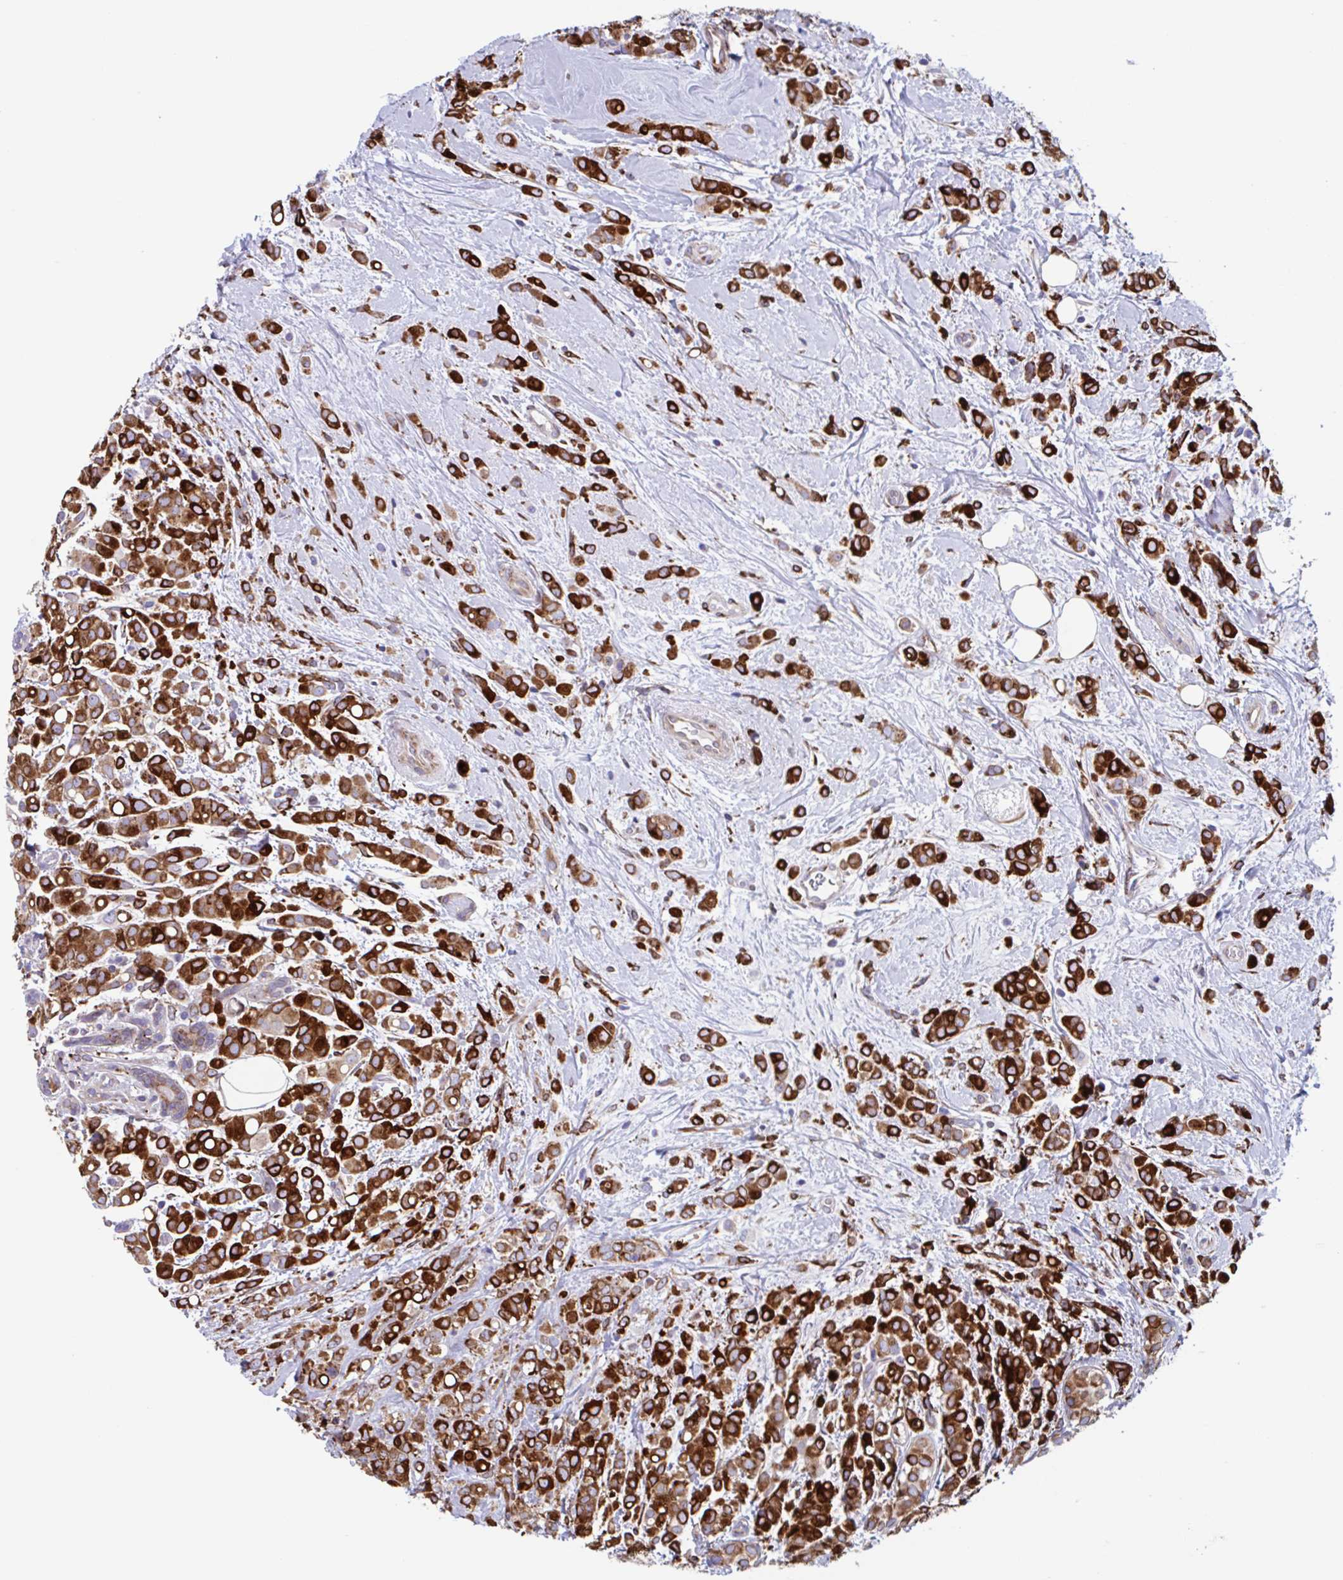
{"staining": {"intensity": "strong", "quantity": ">75%", "location": "cytoplasmic/membranous"}, "tissue": "breast cancer", "cell_type": "Tumor cells", "image_type": "cancer", "snomed": [{"axis": "morphology", "description": "Lobular carcinoma"}, {"axis": "topography", "description": "Breast"}], "caption": "Protein expression analysis of human lobular carcinoma (breast) reveals strong cytoplasmic/membranous positivity in about >75% of tumor cells.", "gene": "RFK", "patient": {"sex": "female", "age": 68}}